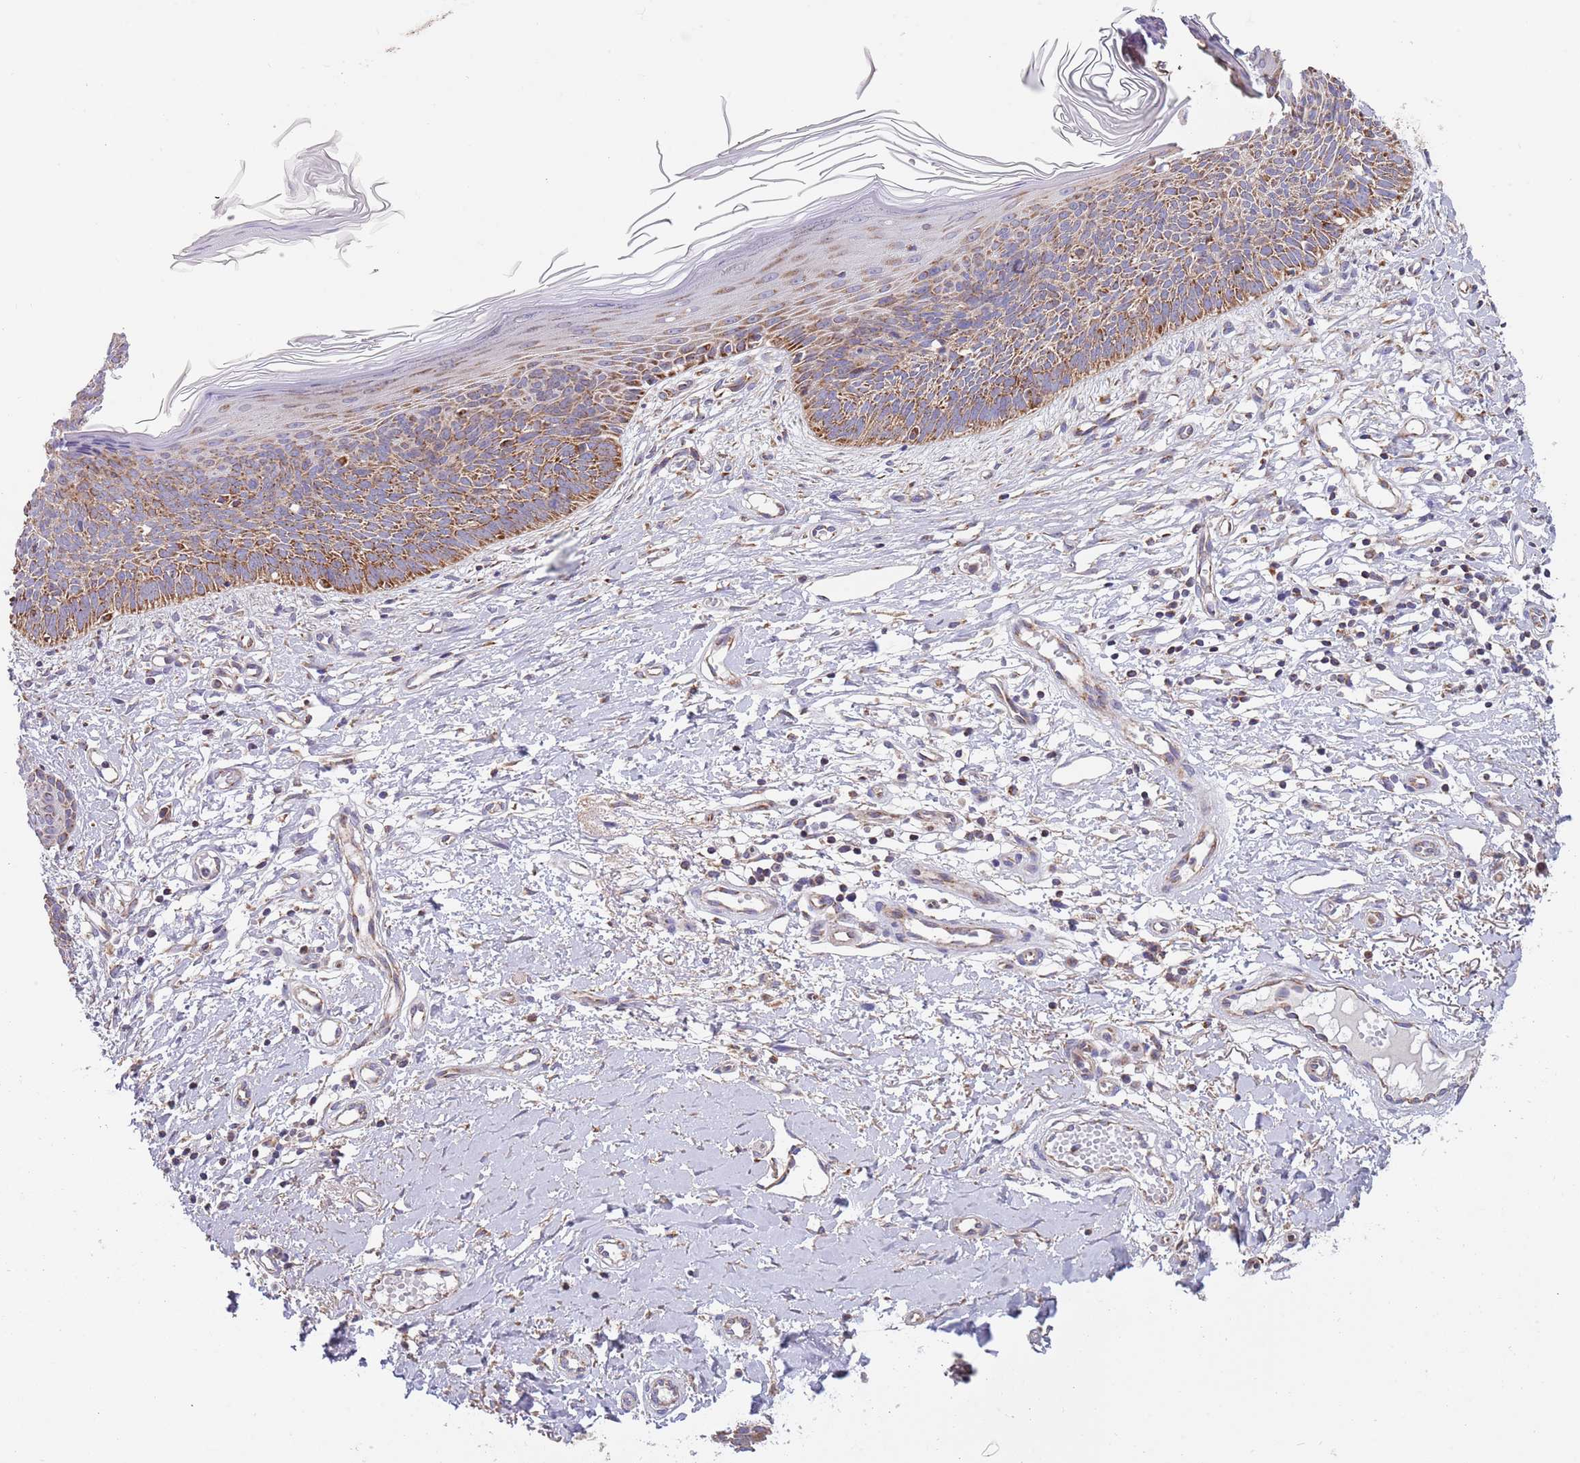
{"staining": {"intensity": "moderate", "quantity": ">75%", "location": "cytoplasmic/membranous"}, "tissue": "skin cancer", "cell_type": "Tumor cells", "image_type": "cancer", "snomed": [{"axis": "morphology", "description": "Basal cell carcinoma"}, {"axis": "topography", "description": "Skin"}], "caption": "Approximately >75% of tumor cells in human basal cell carcinoma (skin) exhibit moderate cytoplasmic/membranous protein staining as visualized by brown immunohistochemical staining.", "gene": "IRS4", "patient": {"sex": "male", "age": 78}}